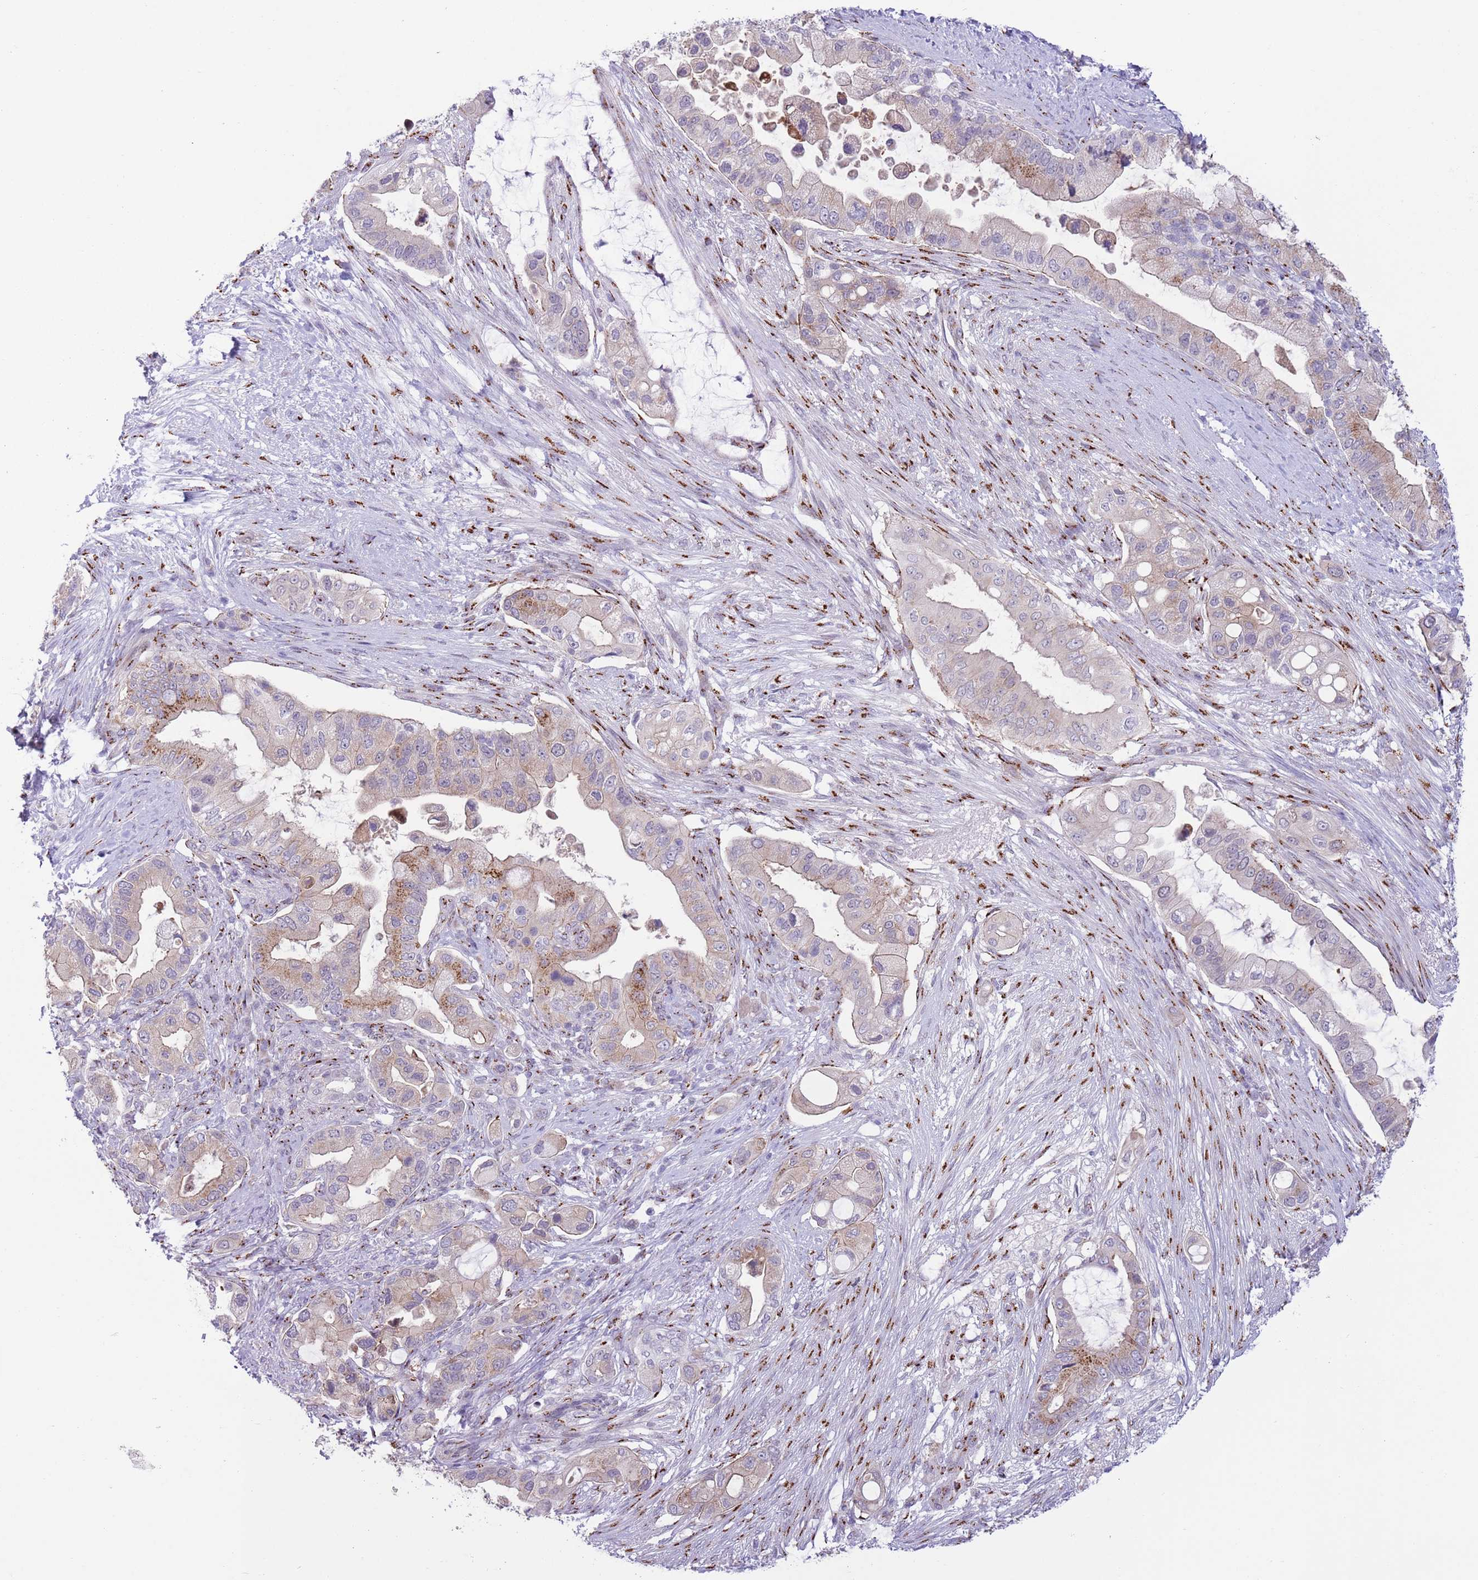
{"staining": {"intensity": "moderate", "quantity": "25%-75%", "location": "cytoplasmic/membranous"}, "tissue": "pancreatic cancer", "cell_type": "Tumor cells", "image_type": "cancer", "snomed": [{"axis": "morphology", "description": "Adenocarcinoma, NOS"}, {"axis": "topography", "description": "Pancreas"}], "caption": "Moderate cytoplasmic/membranous staining for a protein is appreciated in about 25%-75% of tumor cells of adenocarcinoma (pancreatic) using IHC.", "gene": "C20orf96", "patient": {"sex": "male", "age": 57}}